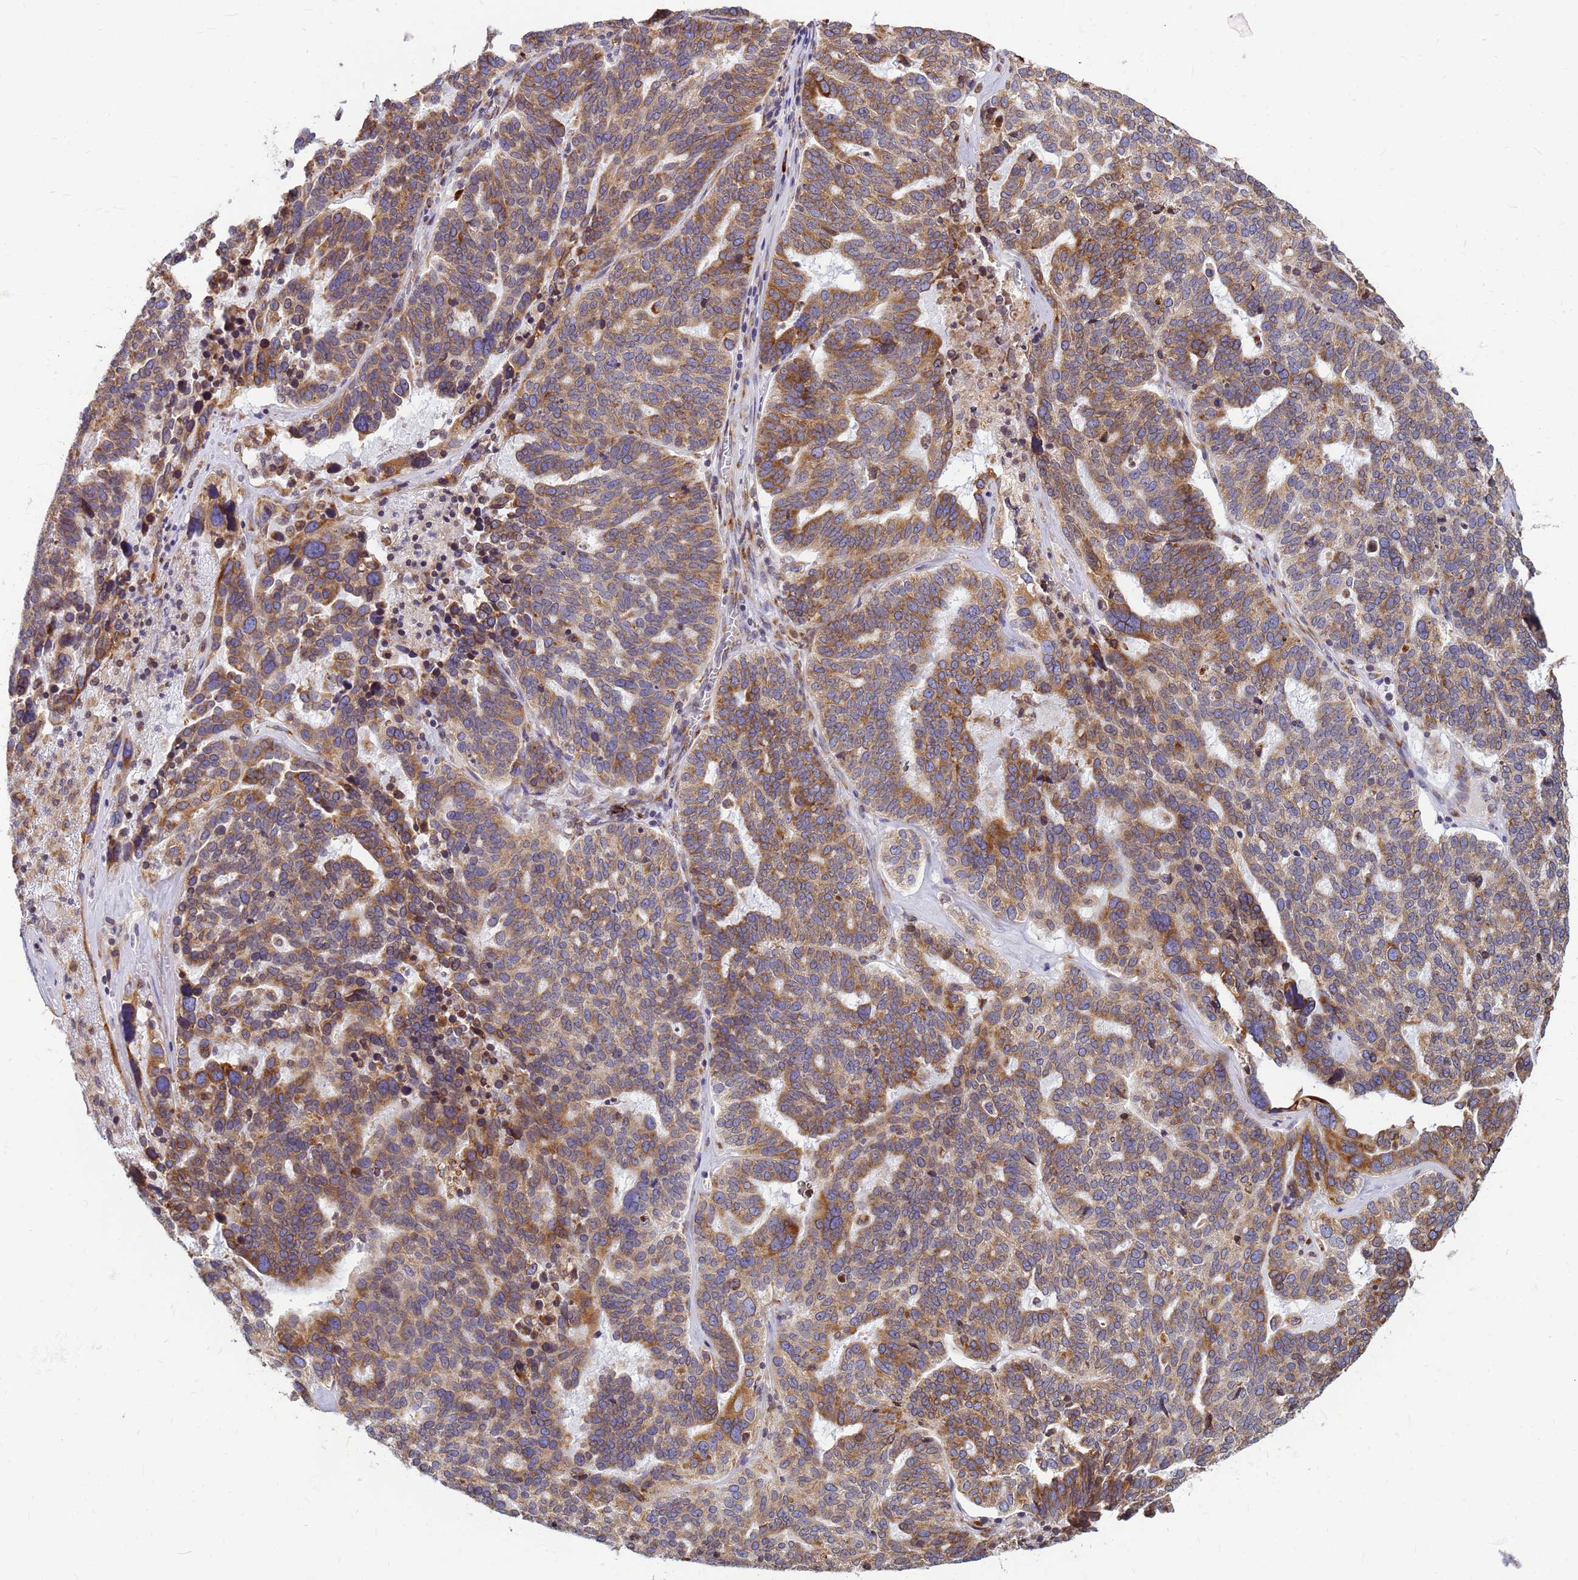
{"staining": {"intensity": "moderate", "quantity": ">75%", "location": "cytoplasmic/membranous"}, "tissue": "ovarian cancer", "cell_type": "Tumor cells", "image_type": "cancer", "snomed": [{"axis": "morphology", "description": "Cystadenocarcinoma, serous, NOS"}, {"axis": "topography", "description": "Ovary"}], "caption": "The micrograph displays staining of ovarian cancer, revealing moderate cytoplasmic/membranous protein expression (brown color) within tumor cells.", "gene": "SSR4", "patient": {"sex": "female", "age": 59}}